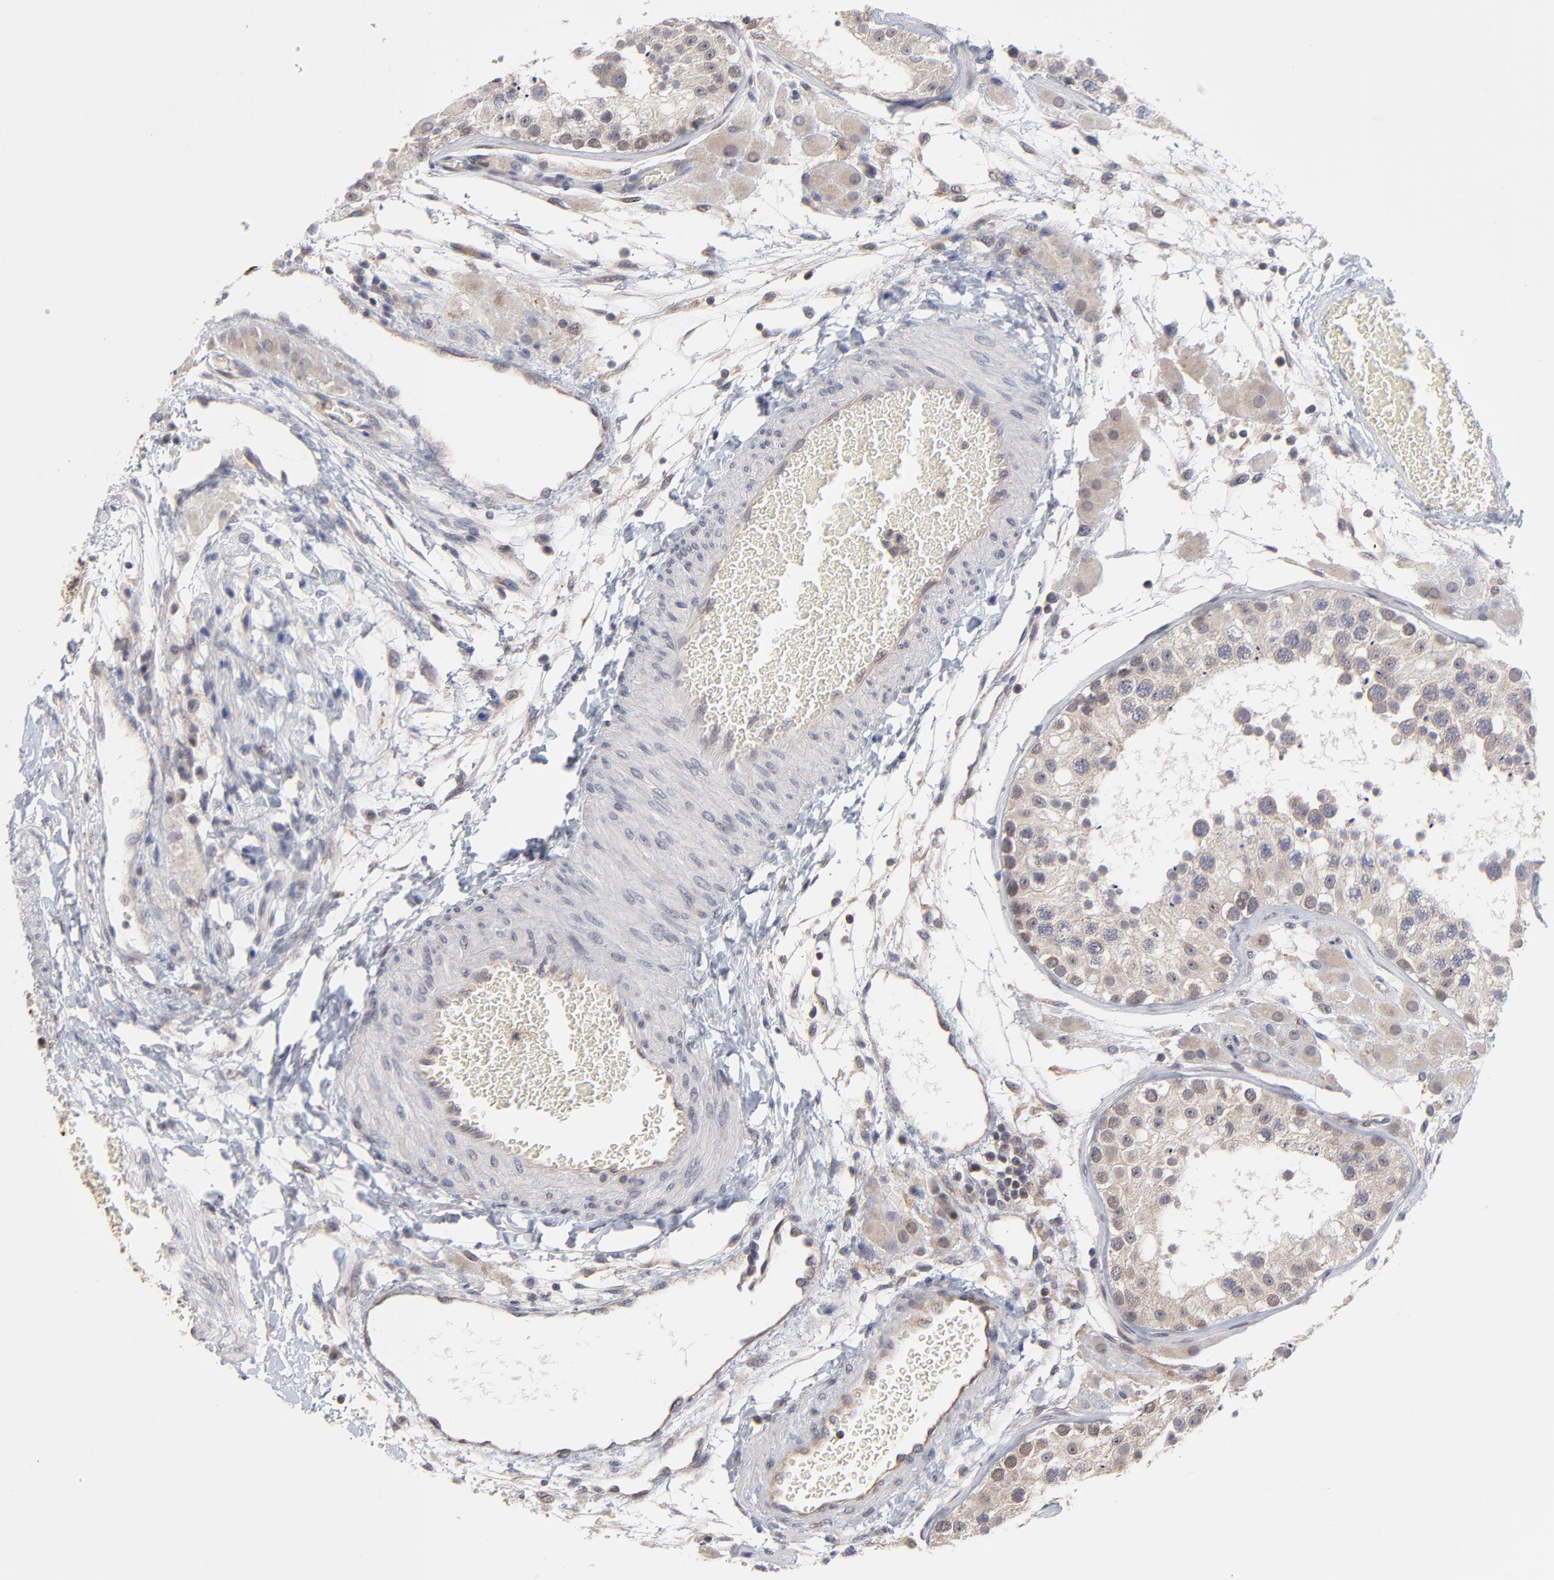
{"staining": {"intensity": "weak", "quantity": ">75%", "location": "cytoplasmic/membranous"}, "tissue": "testis", "cell_type": "Cells in seminiferous ducts", "image_type": "normal", "snomed": [{"axis": "morphology", "description": "Normal tissue, NOS"}, {"axis": "topography", "description": "Testis"}], "caption": "This is a micrograph of IHC staining of normal testis, which shows weak expression in the cytoplasmic/membranous of cells in seminiferous ducts.", "gene": "ZNF157", "patient": {"sex": "male", "age": 26}}